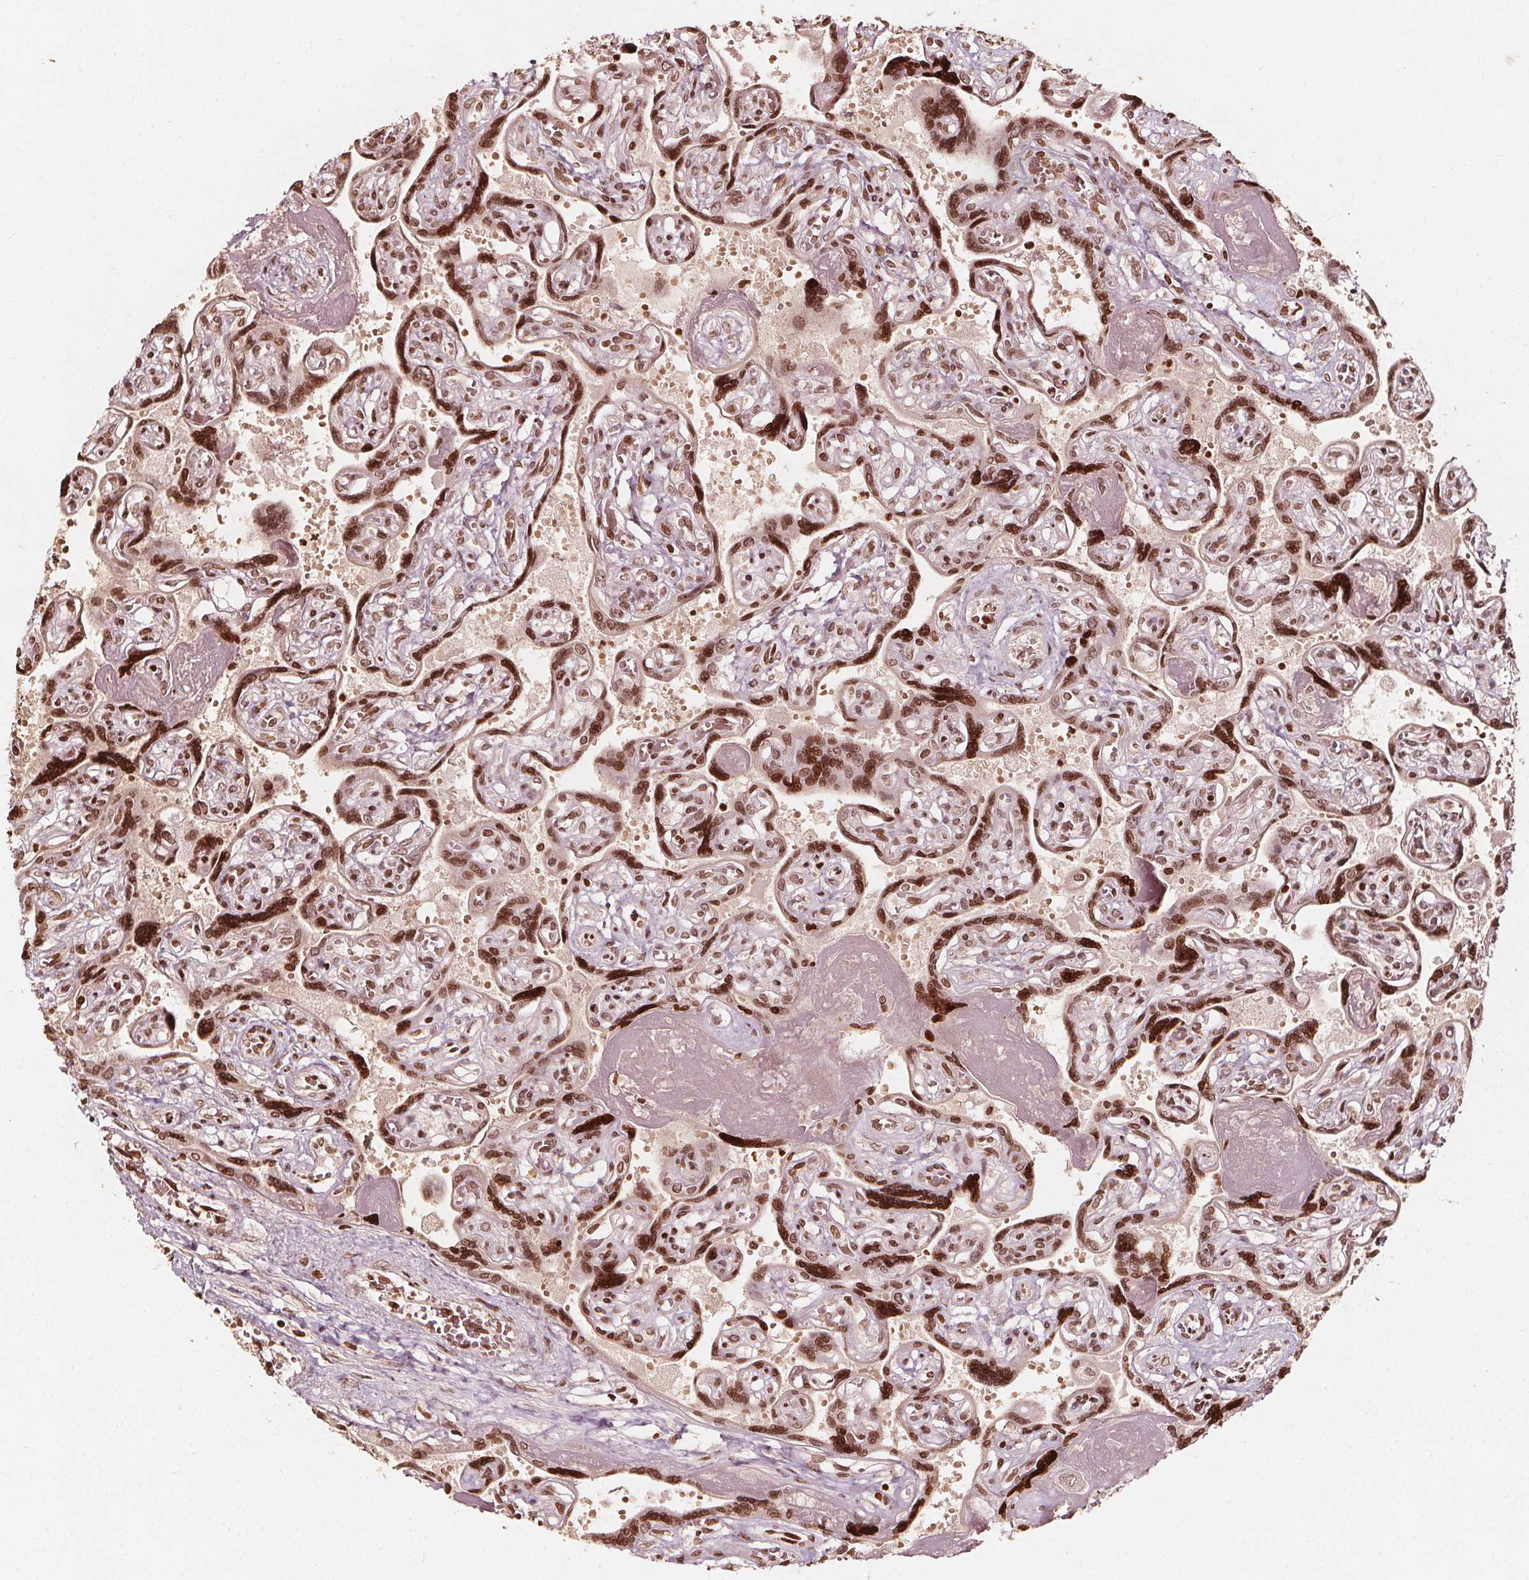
{"staining": {"intensity": "moderate", "quantity": ">75%", "location": "nuclear"}, "tissue": "placenta", "cell_type": "Decidual cells", "image_type": "normal", "snomed": [{"axis": "morphology", "description": "Normal tissue, NOS"}, {"axis": "topography", "description": "Placenta"}], "caption": "Immunohistochemical staining of unremarkable placenta demonstrates >75% levels of moderate nuclear protein expression in about >75% of decidual cells.", "gene": "H3C14", "patient": {"sex": "female", "age": 32}}